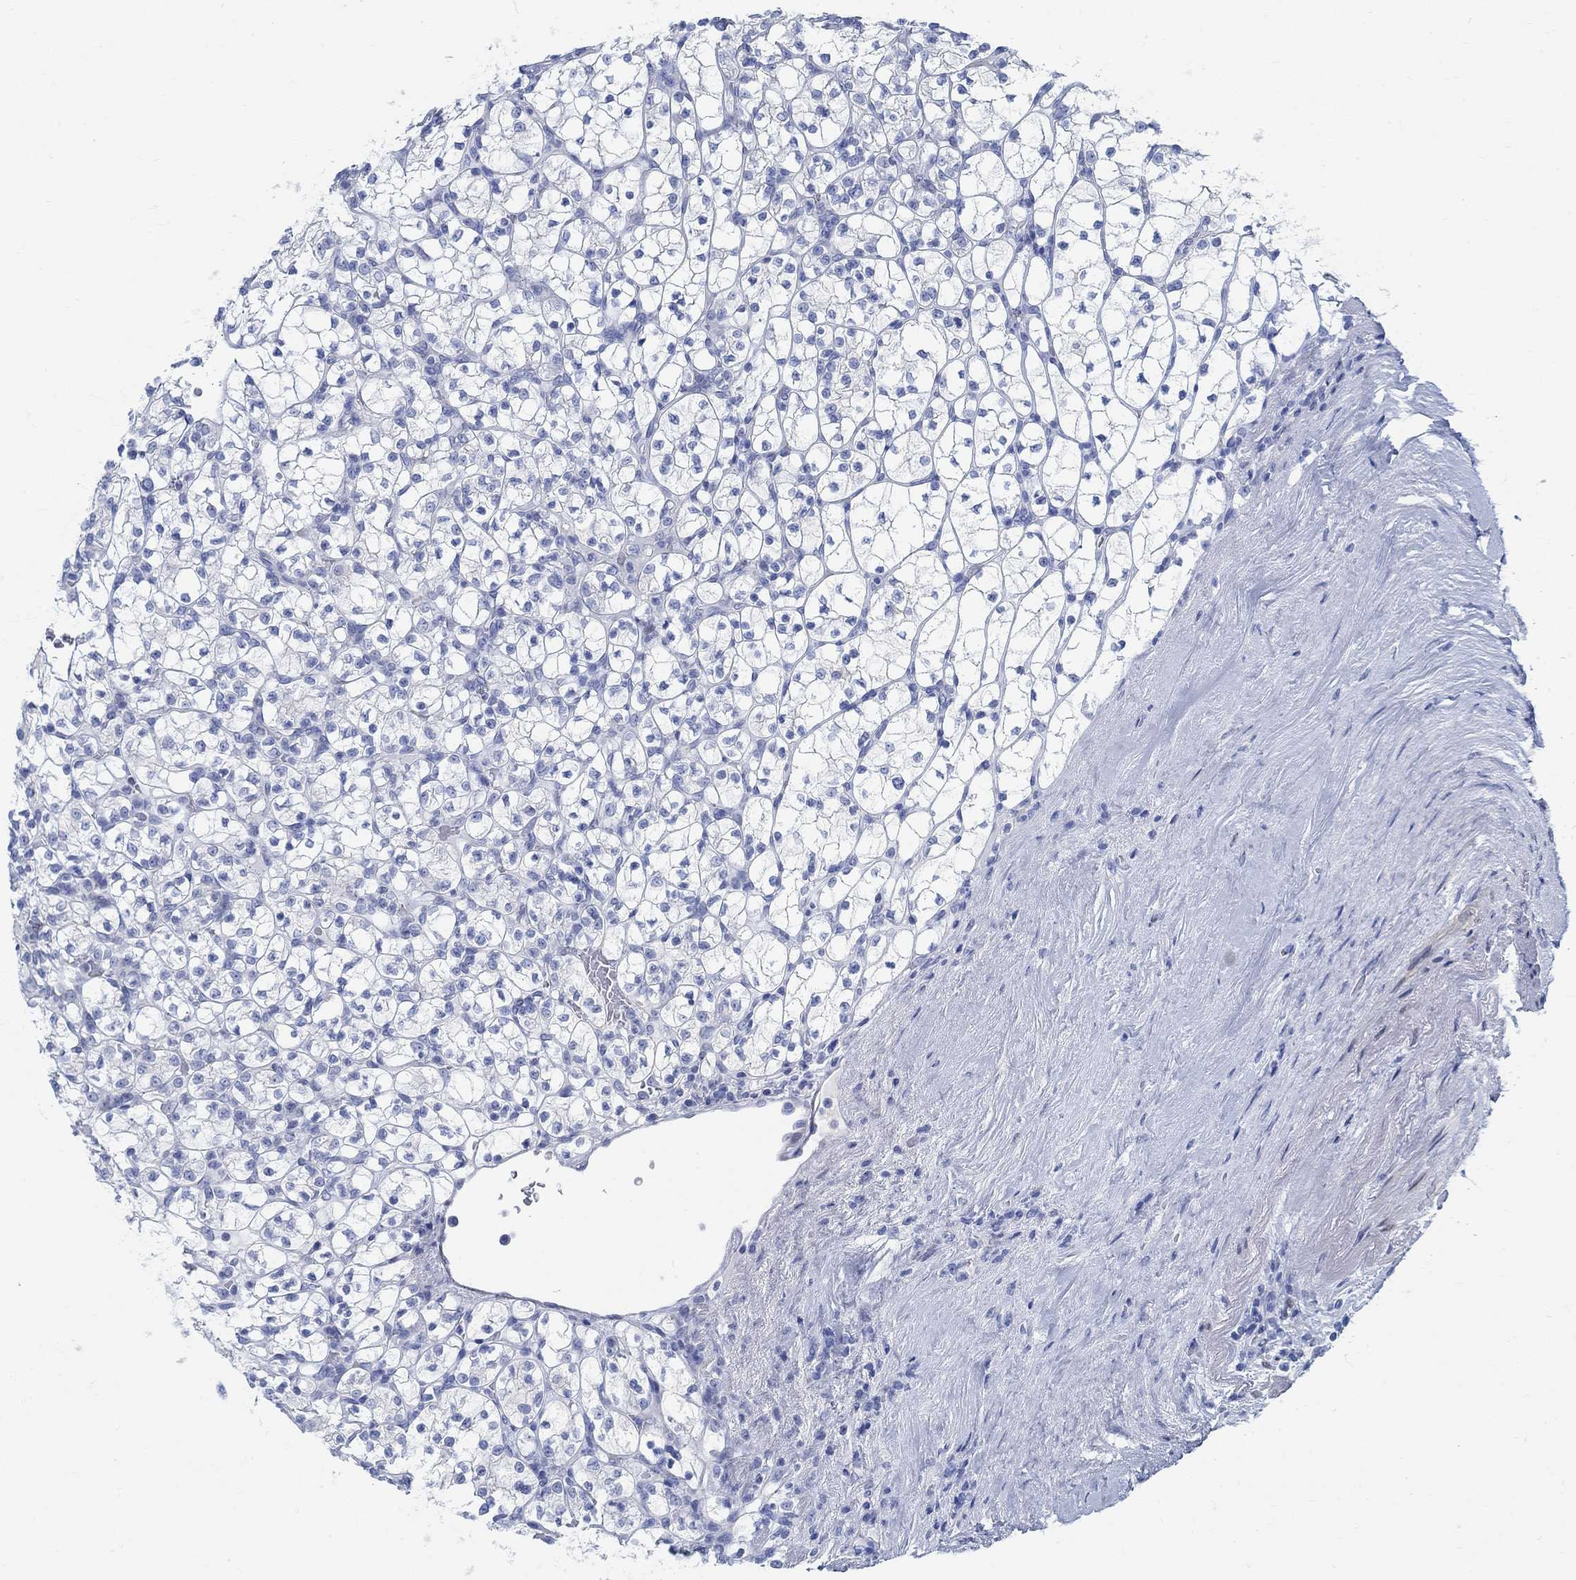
{"staining": {"intensity": "negative", "quantity": "none", "location": "none"}, "tissue": "renal cancer", "cell_type": "Tumor cells", "image_type": "cancer", "snomed": [{"axis": "morphology", "description": "Adenocarcinoma, NOS"}, {"axis": "topography", "description": "Kidney"}], "caption": "Tumor cells are negative for protein expression in human adenocarcinoma (renal).", "gene": "RBM20", "patient": {"sex": "female", "age": 89}}